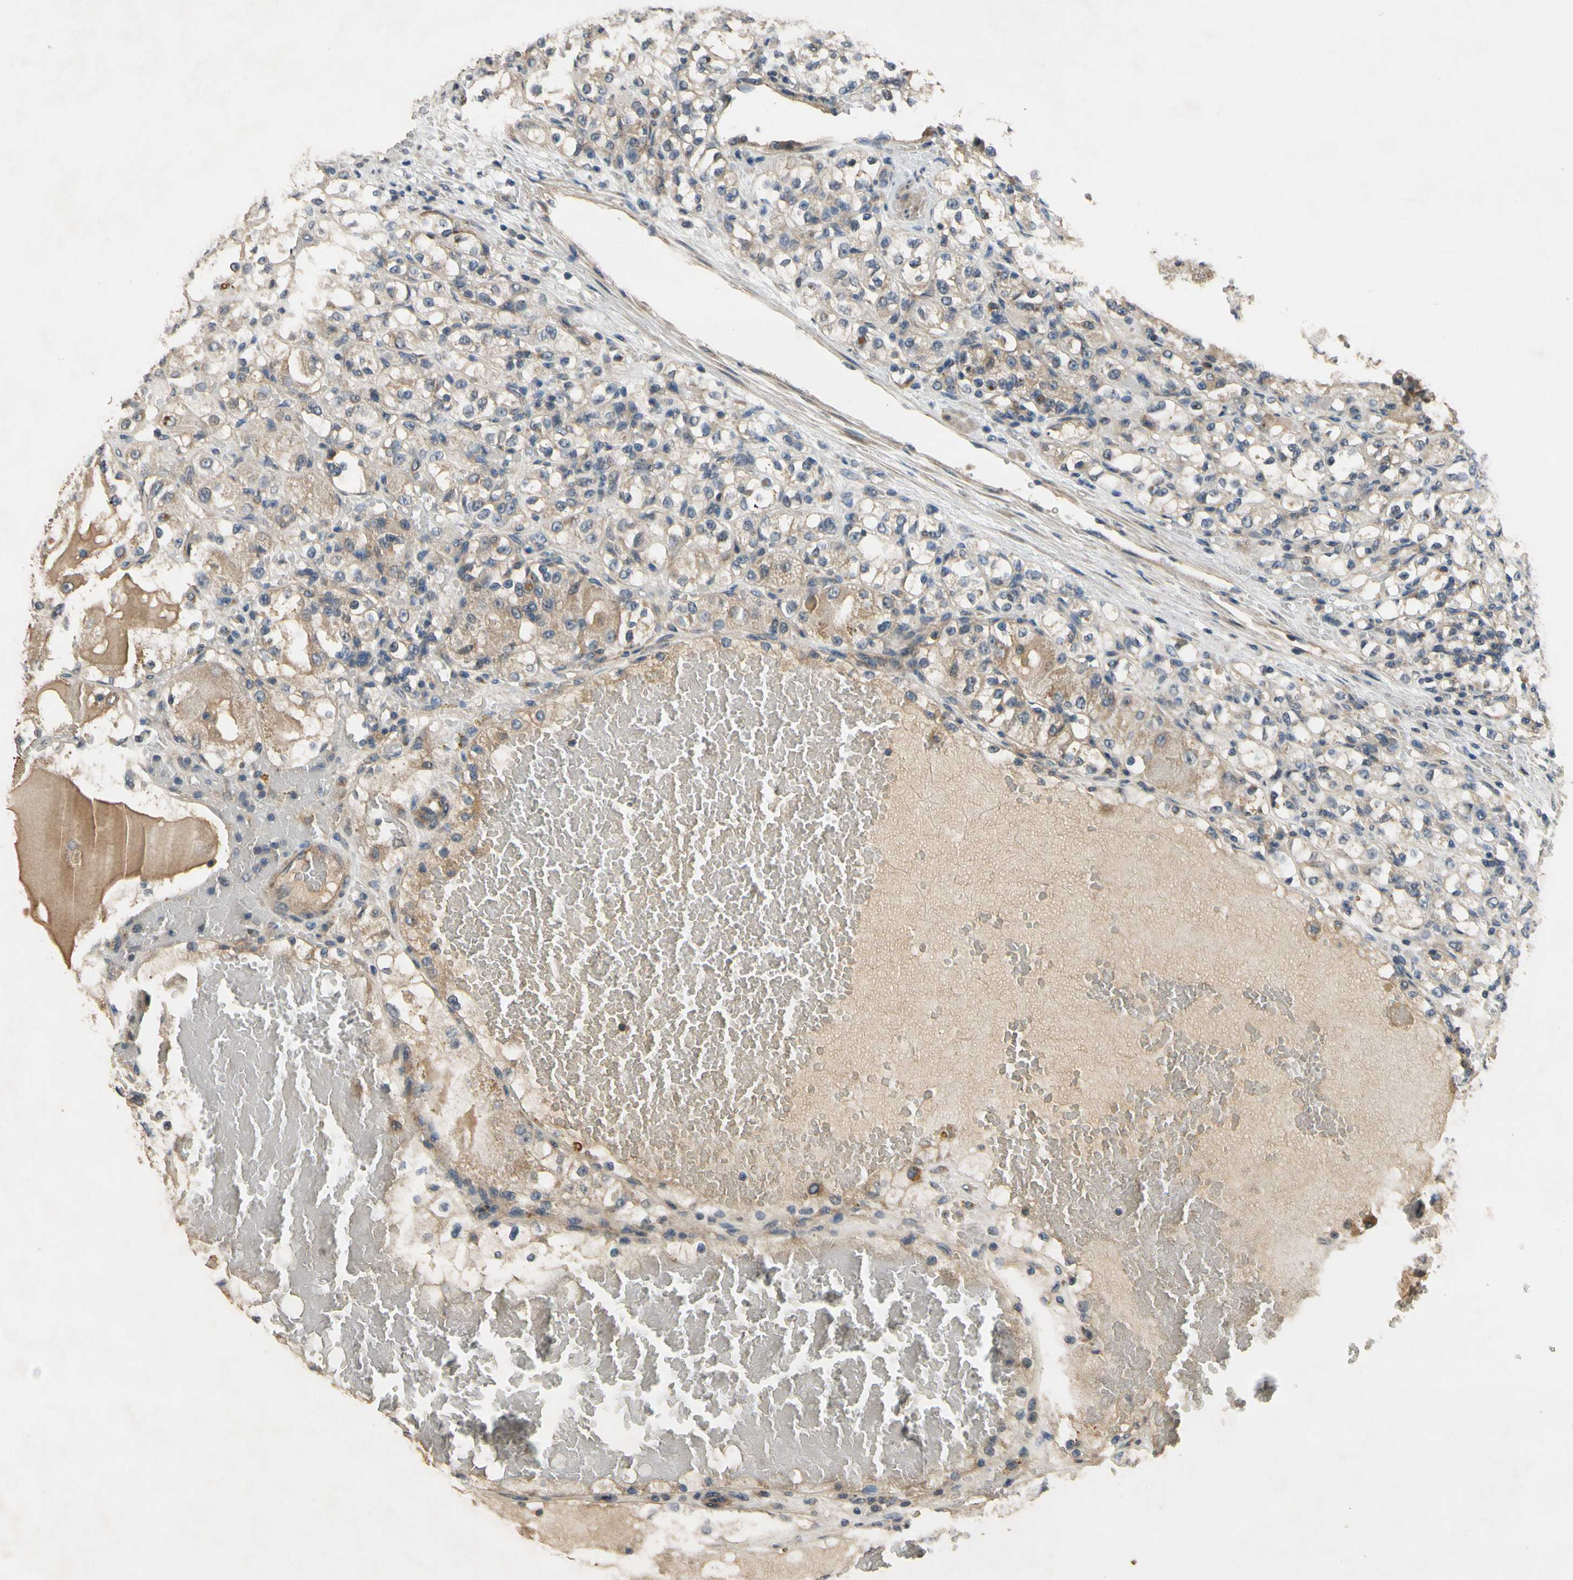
{"staining": {"intensity": "weak", "quantity": "25%-75%", "location": "cytoplasmic/membranous"}, "tissue": "renal cancer", "cell_type": "Tumor cells", "image_type": "cancer", "snomed": [{"axis": "morphology", "description": "Normal tissue, NOS"}, {"axis": "morphology", "description": "Adenocarcinoma, NOS"}, {"axis": "topography", "description": "Kidney"}], "caption": "Immunohistochemical staining of renal cancer (adenocarcinoma) demonstrates low levels of weak cytoplasmic/membranous staining in about 25%-75% of tumor cells.", "gene": "ALKBH3", "patient": {"sex": "male", "age": 61}}